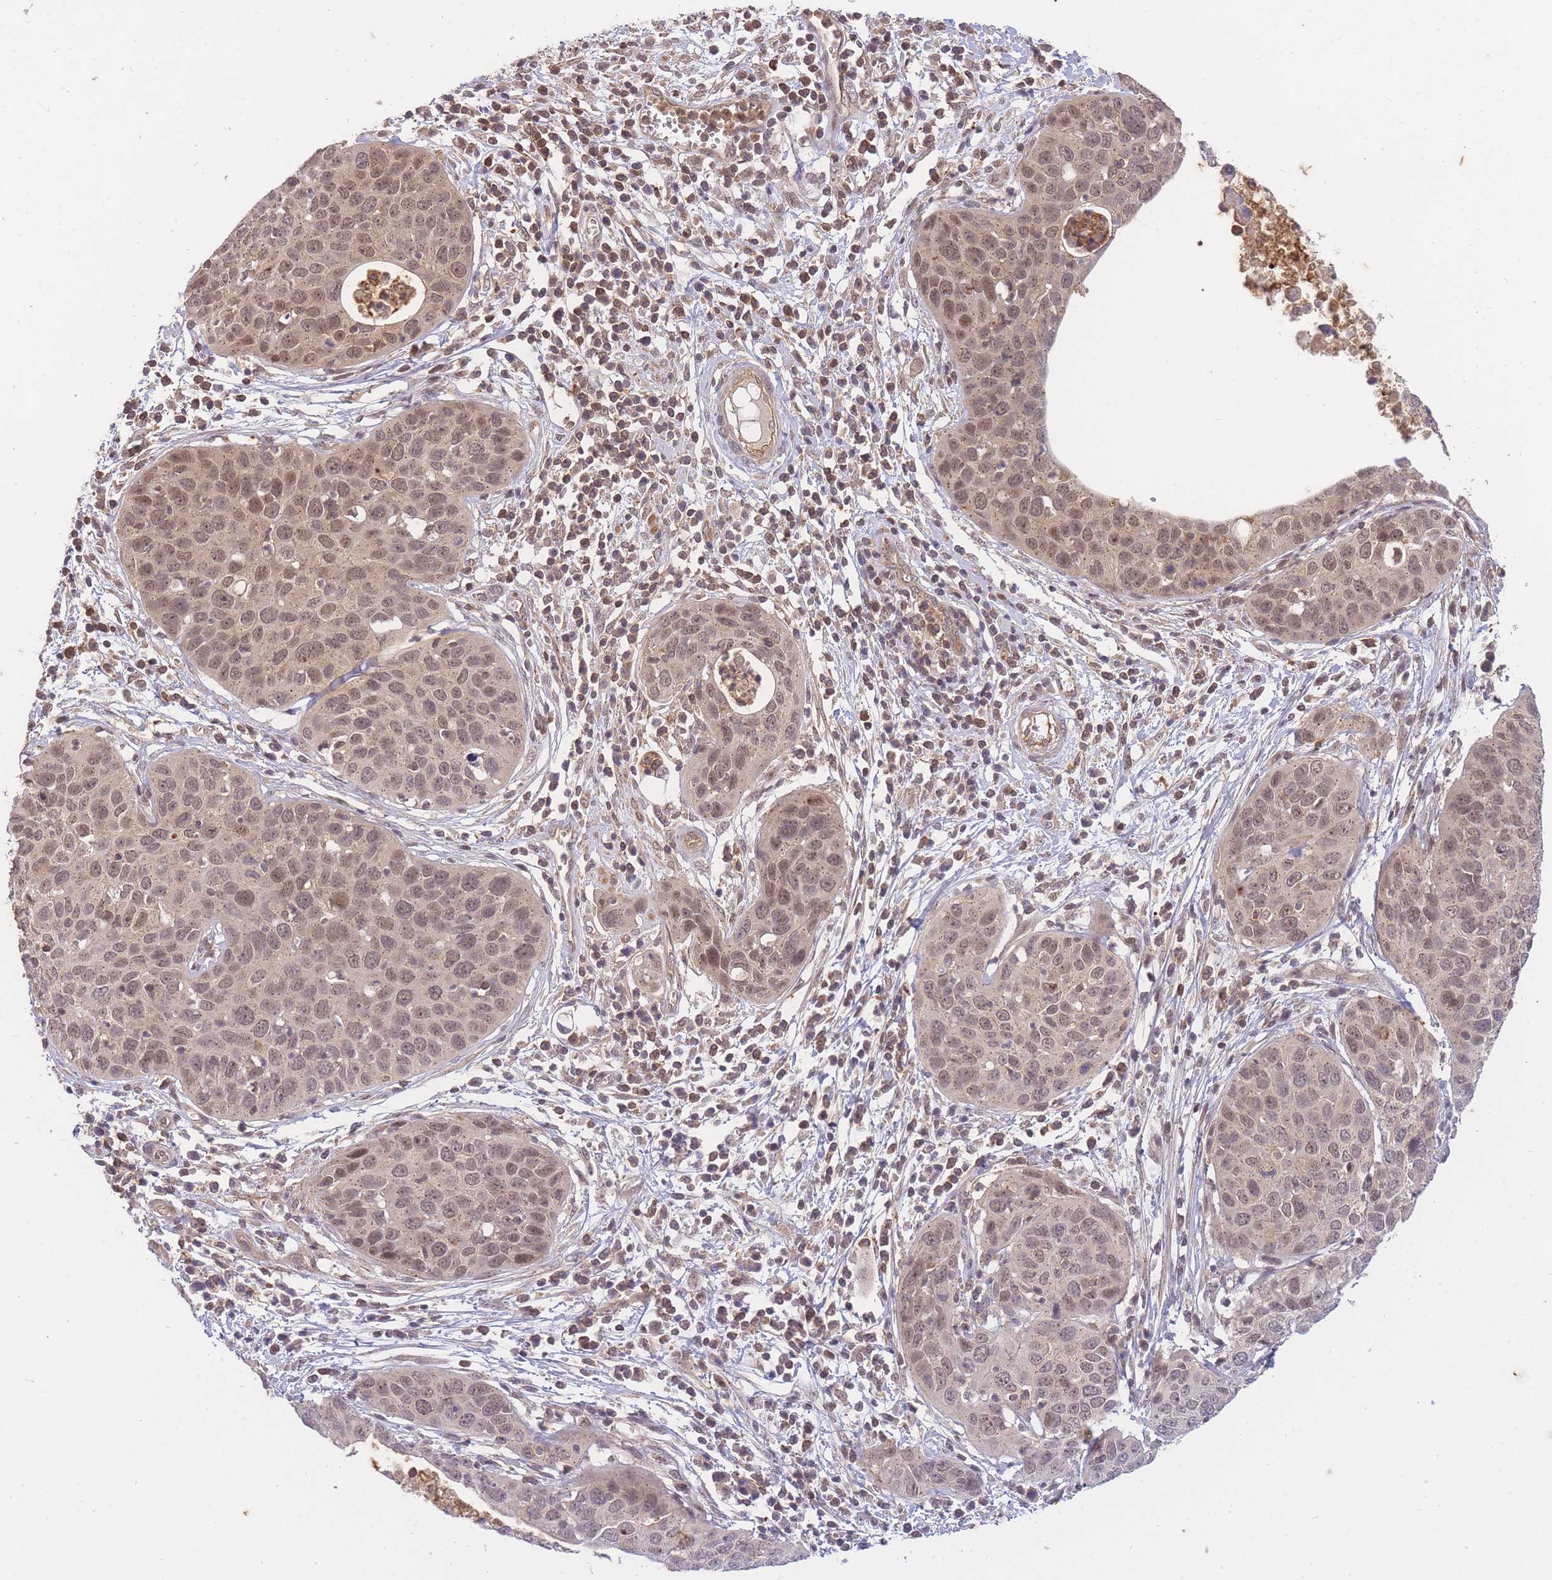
{"staining": {"intensity": "moderate", "quantity": ">75%", "location": "nuclear"}, "tissue": "cervical cancer", "cell_type": "Tumor cells", "image_type": "cancer", "snomed": [{"axis": "morphology", "description": "Squamous cell carcinoma, NOS"}, {"axis": "topography", "description": "Cervix"}], "caption": "An immunohistochemistry (IHC) micrograph of neoplastic tissue is shown. Protein staining in brown highlights moderate nuclear positivity in cervical cancer (squamous cell carcinoma) within tumor cells. (IHC, brightfield microscopy, high magnification).", "gene": "ST8SIA4", "patient": {"sex": "female", "age": 36}}